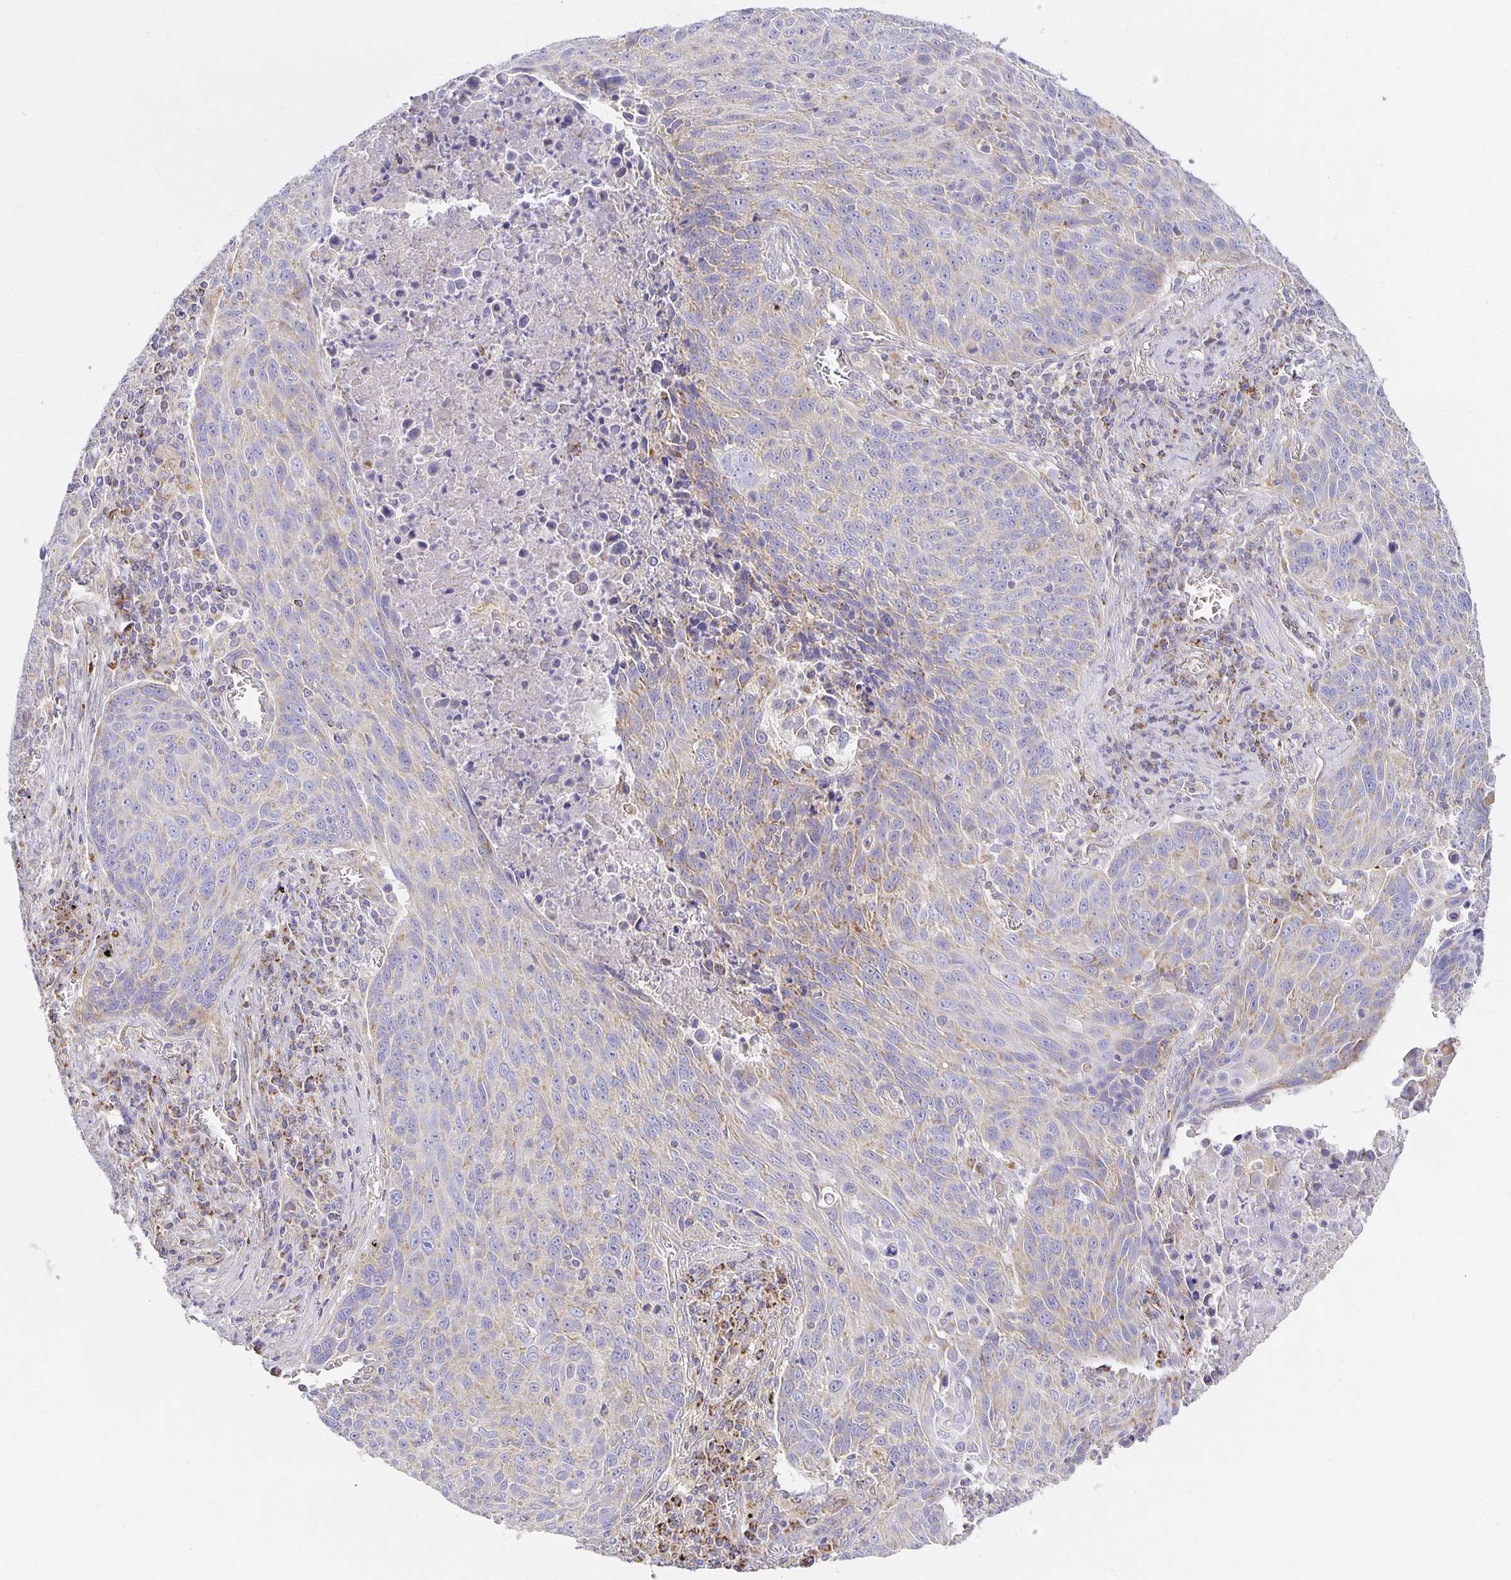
{"staining": {"intensity": "weak", "quantity": "<25%", "location": "cytoplasmic/membranous"}, "tissue": "lung cancer", "cell_type": "Tumor cells", "image_type": "cancer", "snomed": [{"axis": "morphology", "description": "Squamous cell carcinoma, NOS"}, {"axis": "topography", "description": "Lung"}], "caption": "This is an immunohistochemistry image of squamous cell carcinoma (lung). There is no expression in tumor cells.", "gene": "FLRT3", "patient": {"sex": "male", "age": 78}}